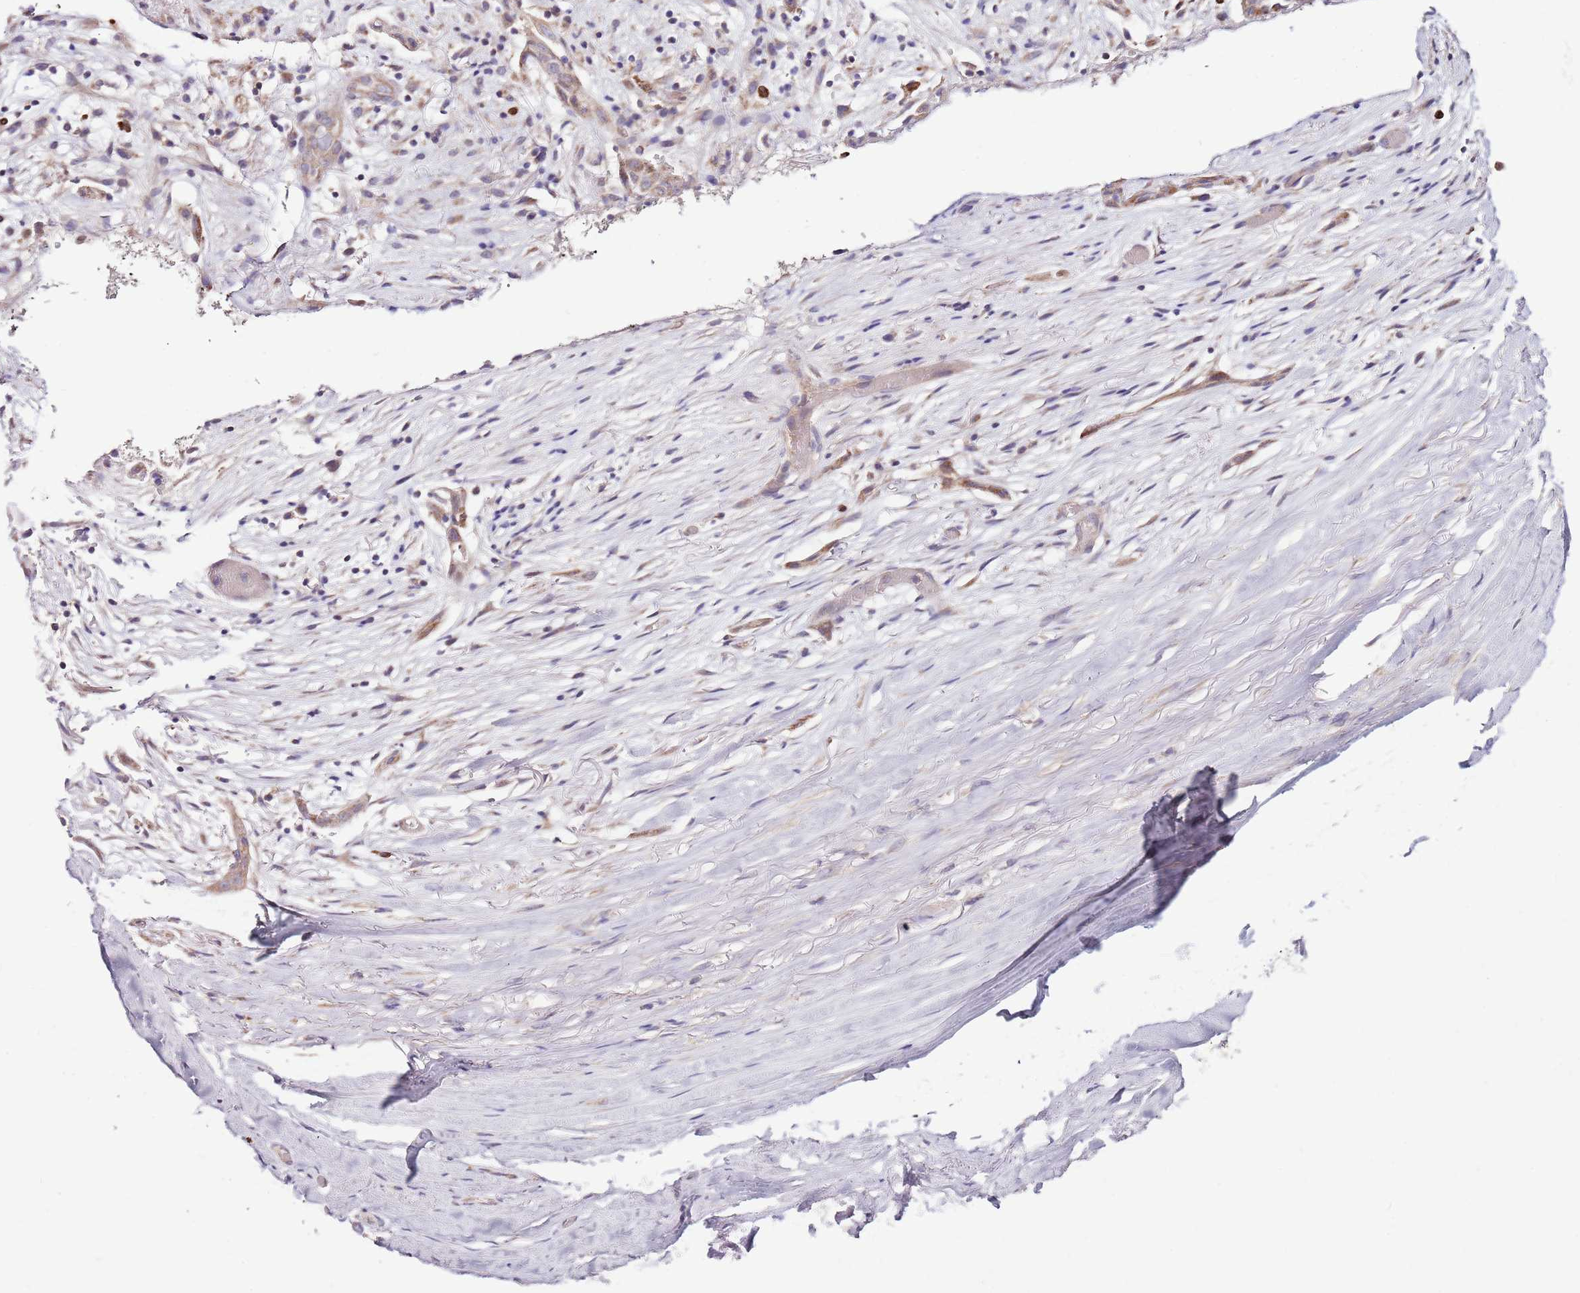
{"staining": {"intensity": "moderate", "quantity": "25%-75%", "location": "cytoplasmic/membranous"}, "tissue": "adipose tissue", "cell_type": "Adipocytes", "image_type": "normal", "snomed": [{"axis": "morphology", "description": "Normal tissue, NOS"}, {"axis": "morphology", "description": "Basal cell carcinoma"}, {"axis": "topography", "description": "Skin"}], "caption": "Immunohistochemistry of normal human adipose tissue exhibits medium levels of moderate cytoplasmic/membranous staining in about 25%-75% of adipocytes.", "gene": "SMG1", "patient": {"sex": "female", "age": 89}}